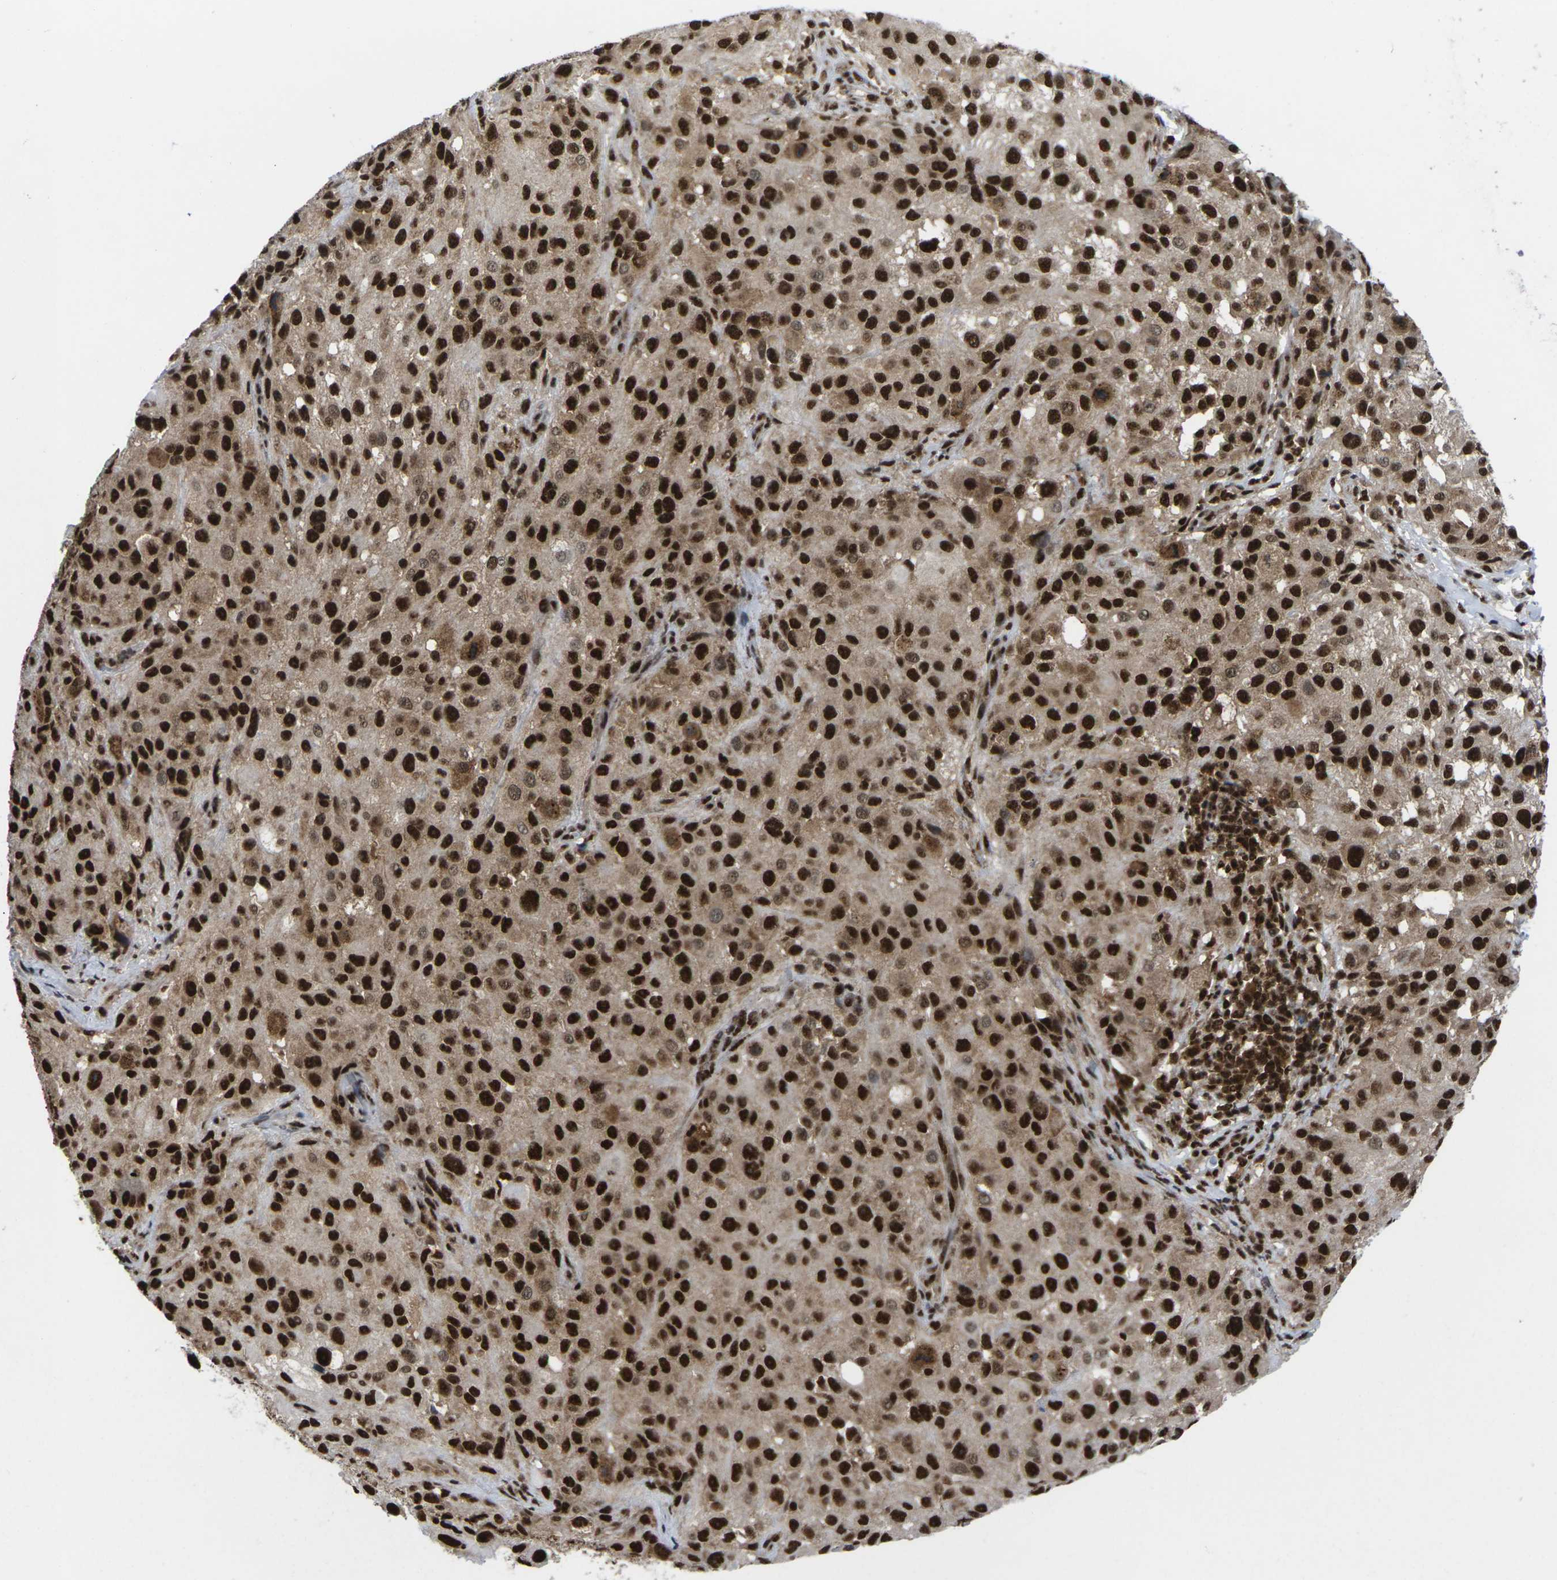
{"staining": {"intensity": "strong", "quantity": ">75%", "location": "cytoplasmic/membranous,nuclear"}, "tissue": "melanoma", "cell_type": "Tumor cells", "image_type": "cancer", "snomed": [{"axis": "morphology", "description": "Necrosis, NOS"}, {"axis": "morphology", "description": "Malignant melanoma, NOS"}, {"axis": "topography", "description": "Skin"}], "caption": "Human melanoma stained with a protein marker demonstrates strong staining in tumor cells.", "gene": "MAGOH", "patient": {"sex": "female", "age": 87}}